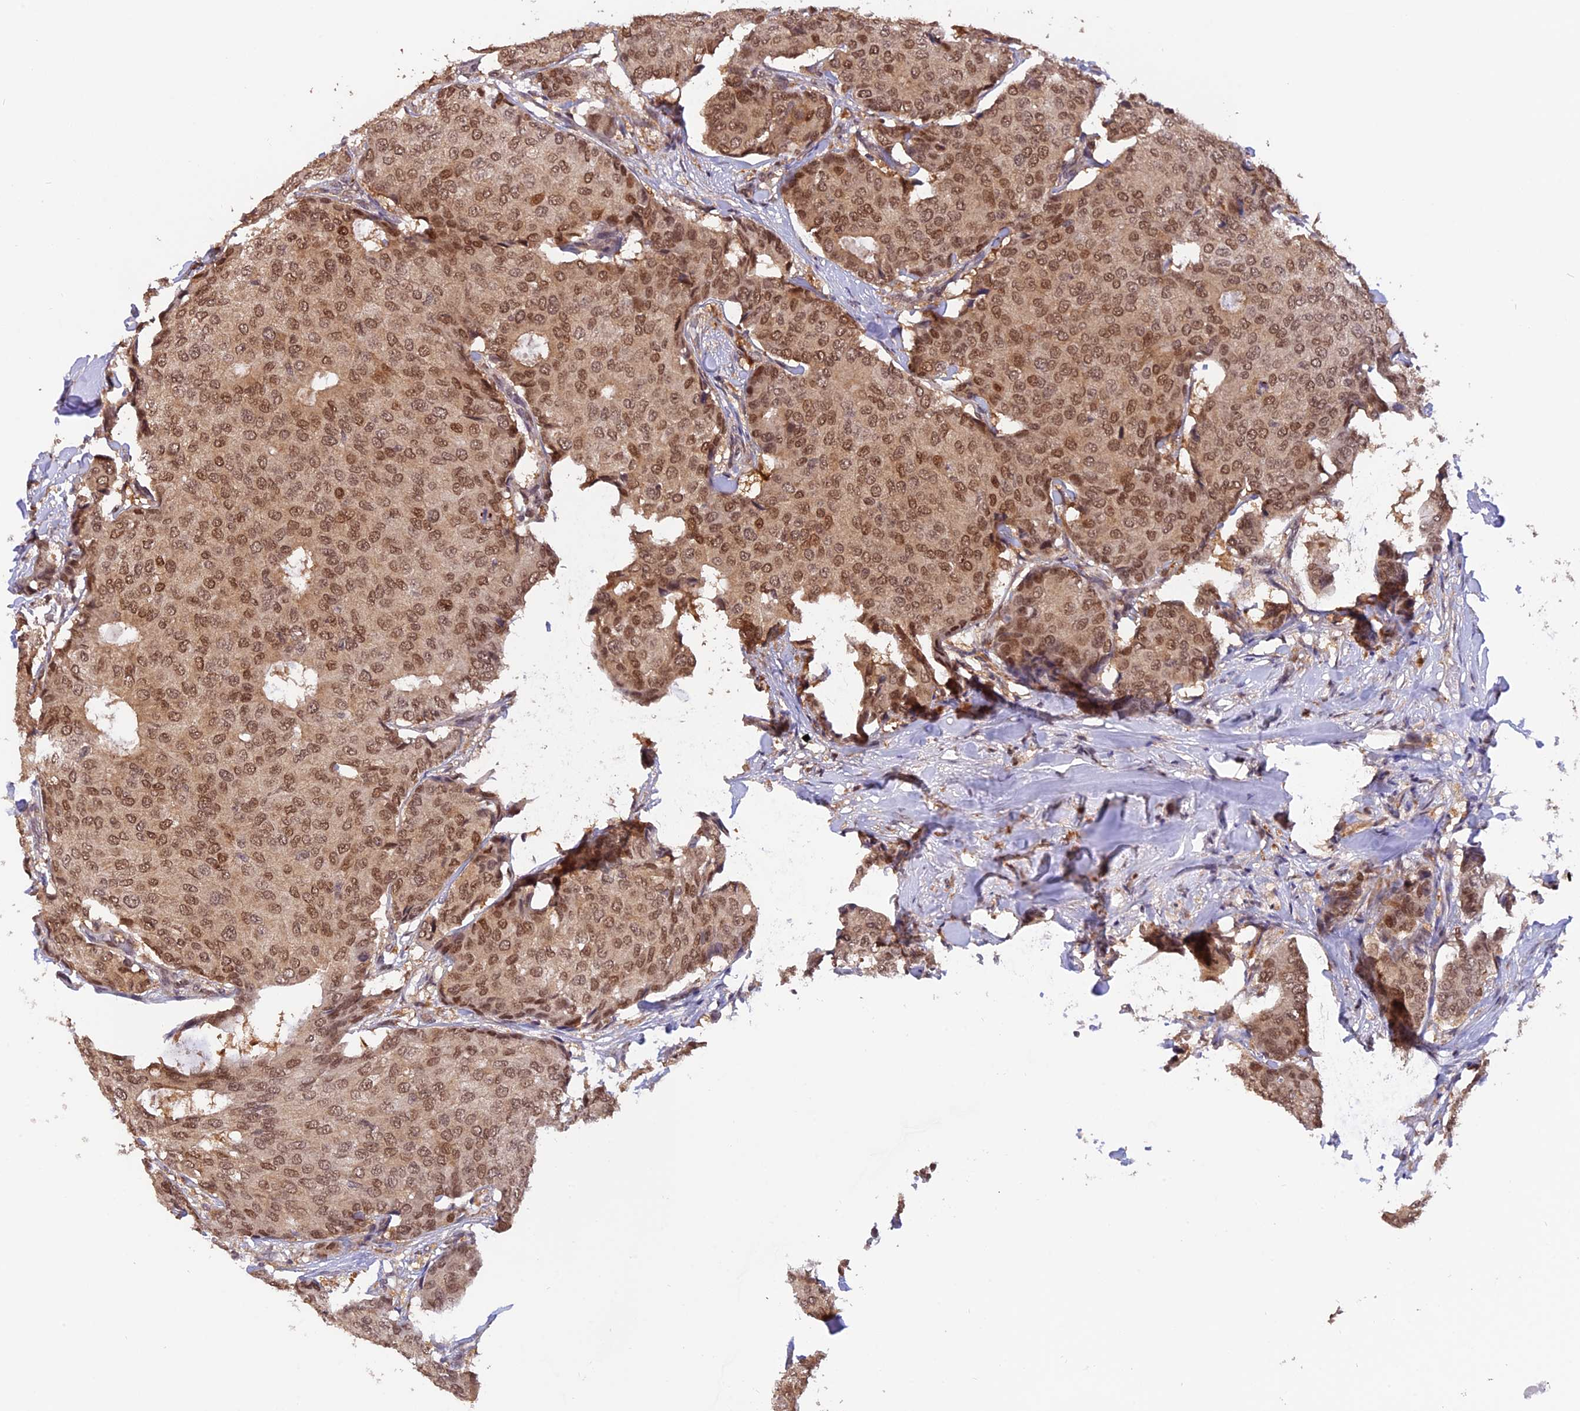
{"staining": {"intensity": "moderate", "quantity": ">75%", "location": "nuclear"}, "tissue": "breast cancer", "cell_type": "Tumor cells", "image_type": "cancer", "snomed": [{"axis": "morphology", "description": "Duct carcinoma"}, {"axis": "topography", "description": "Breast"}], "caption": "Brown immunohistochemical staining in human breast invasive ductal carcinoma exhibits moderate nuclear positivity in about >75% of tumor cells.", "gene": "MNS1", "patient": {"sex": "female", "age": 75}}